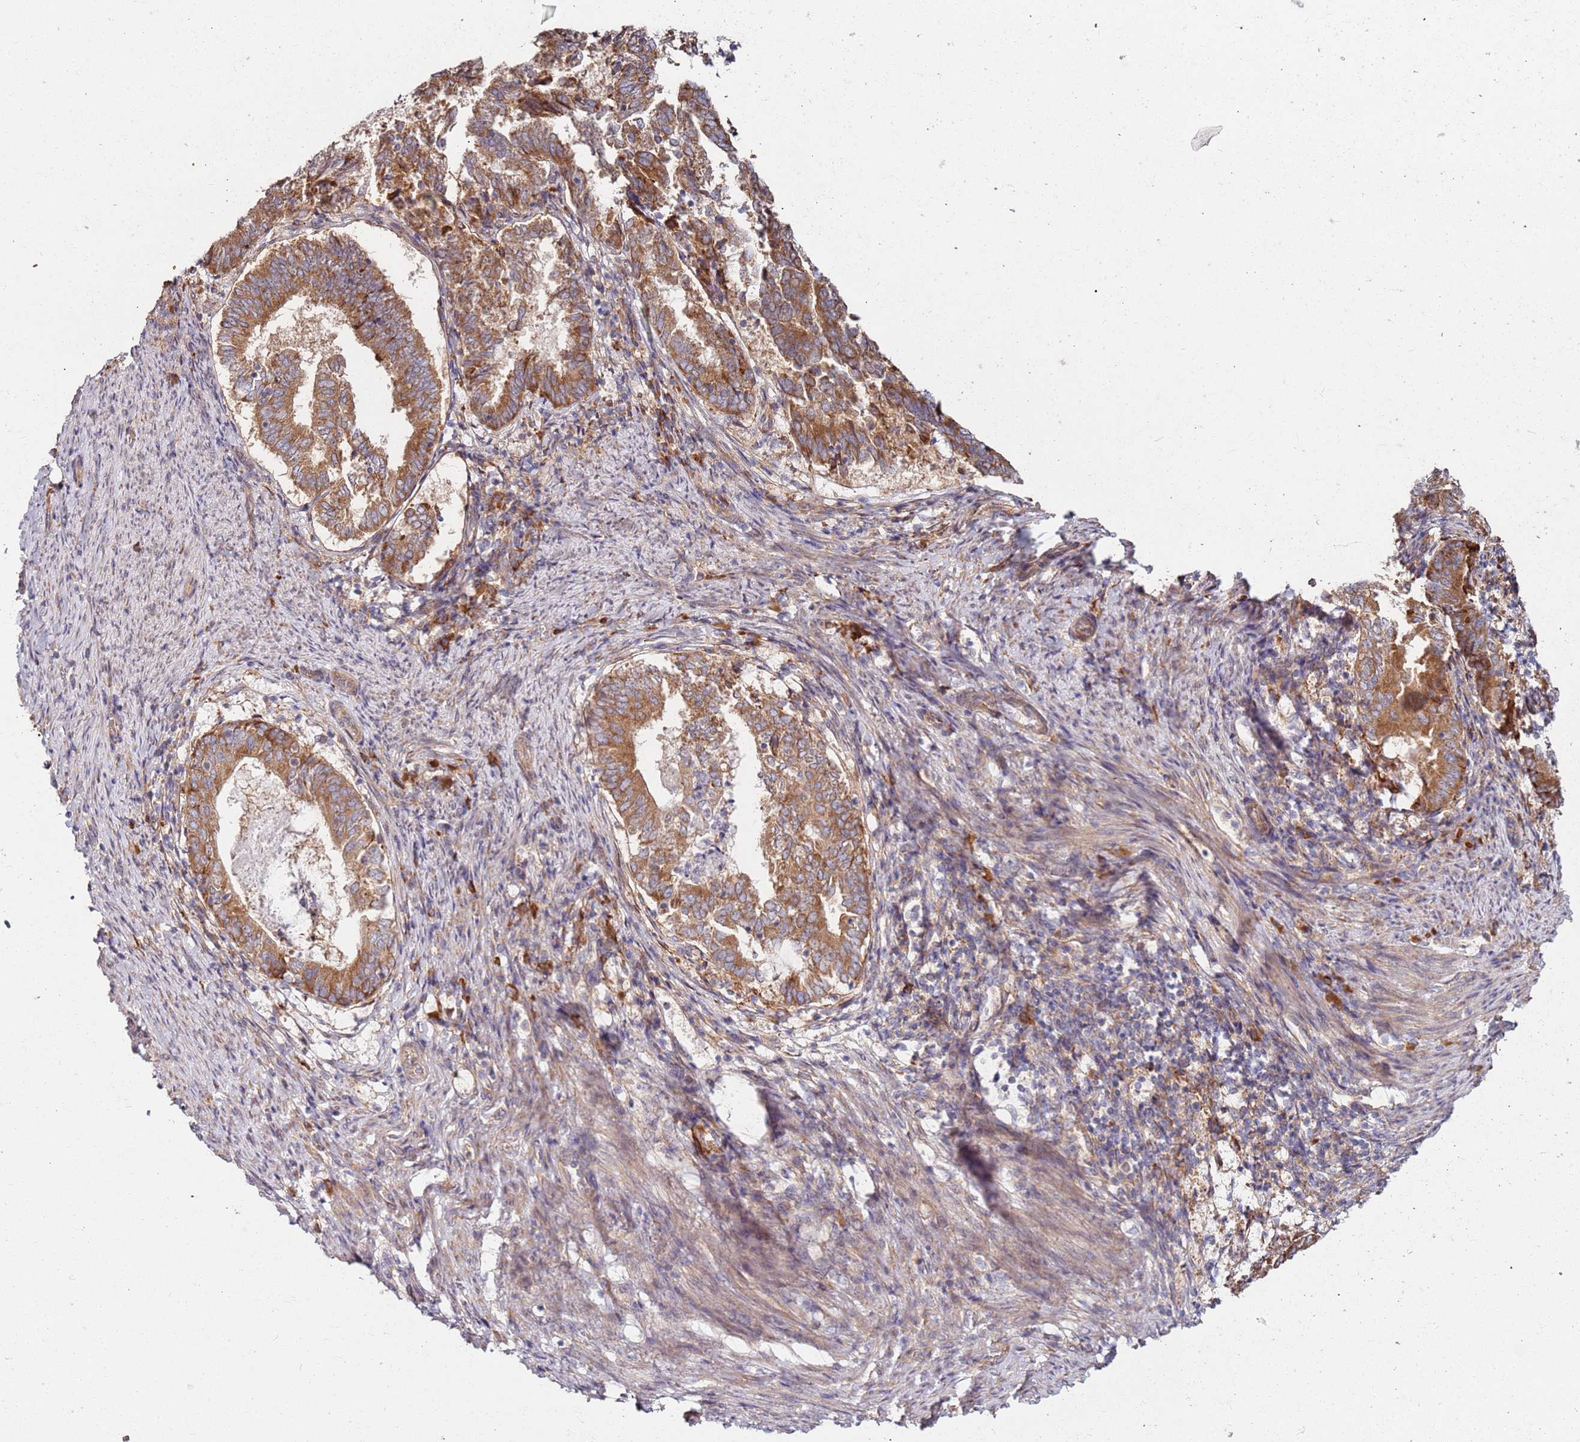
{"staining": {"intensity": "strong", "quantity": ">75%", "location": "cytoplasmic/membranous"}, "tissue": "endometrial cancer", "cell_type": "Tumor cells", "image_type": "cancer", "snomed": [{"axis": "morphology", "description": "Adenocarcinoma, NOS"}, {"axis": "topography", "description": "Endometrium"}], "caption": "Strong cytoplasmic/membranous protein positivity is present in about >75% of tumor cells in endometrial cancer.", "gene": "RPS3A", "patient": {"sex": "female", "age": 80}}